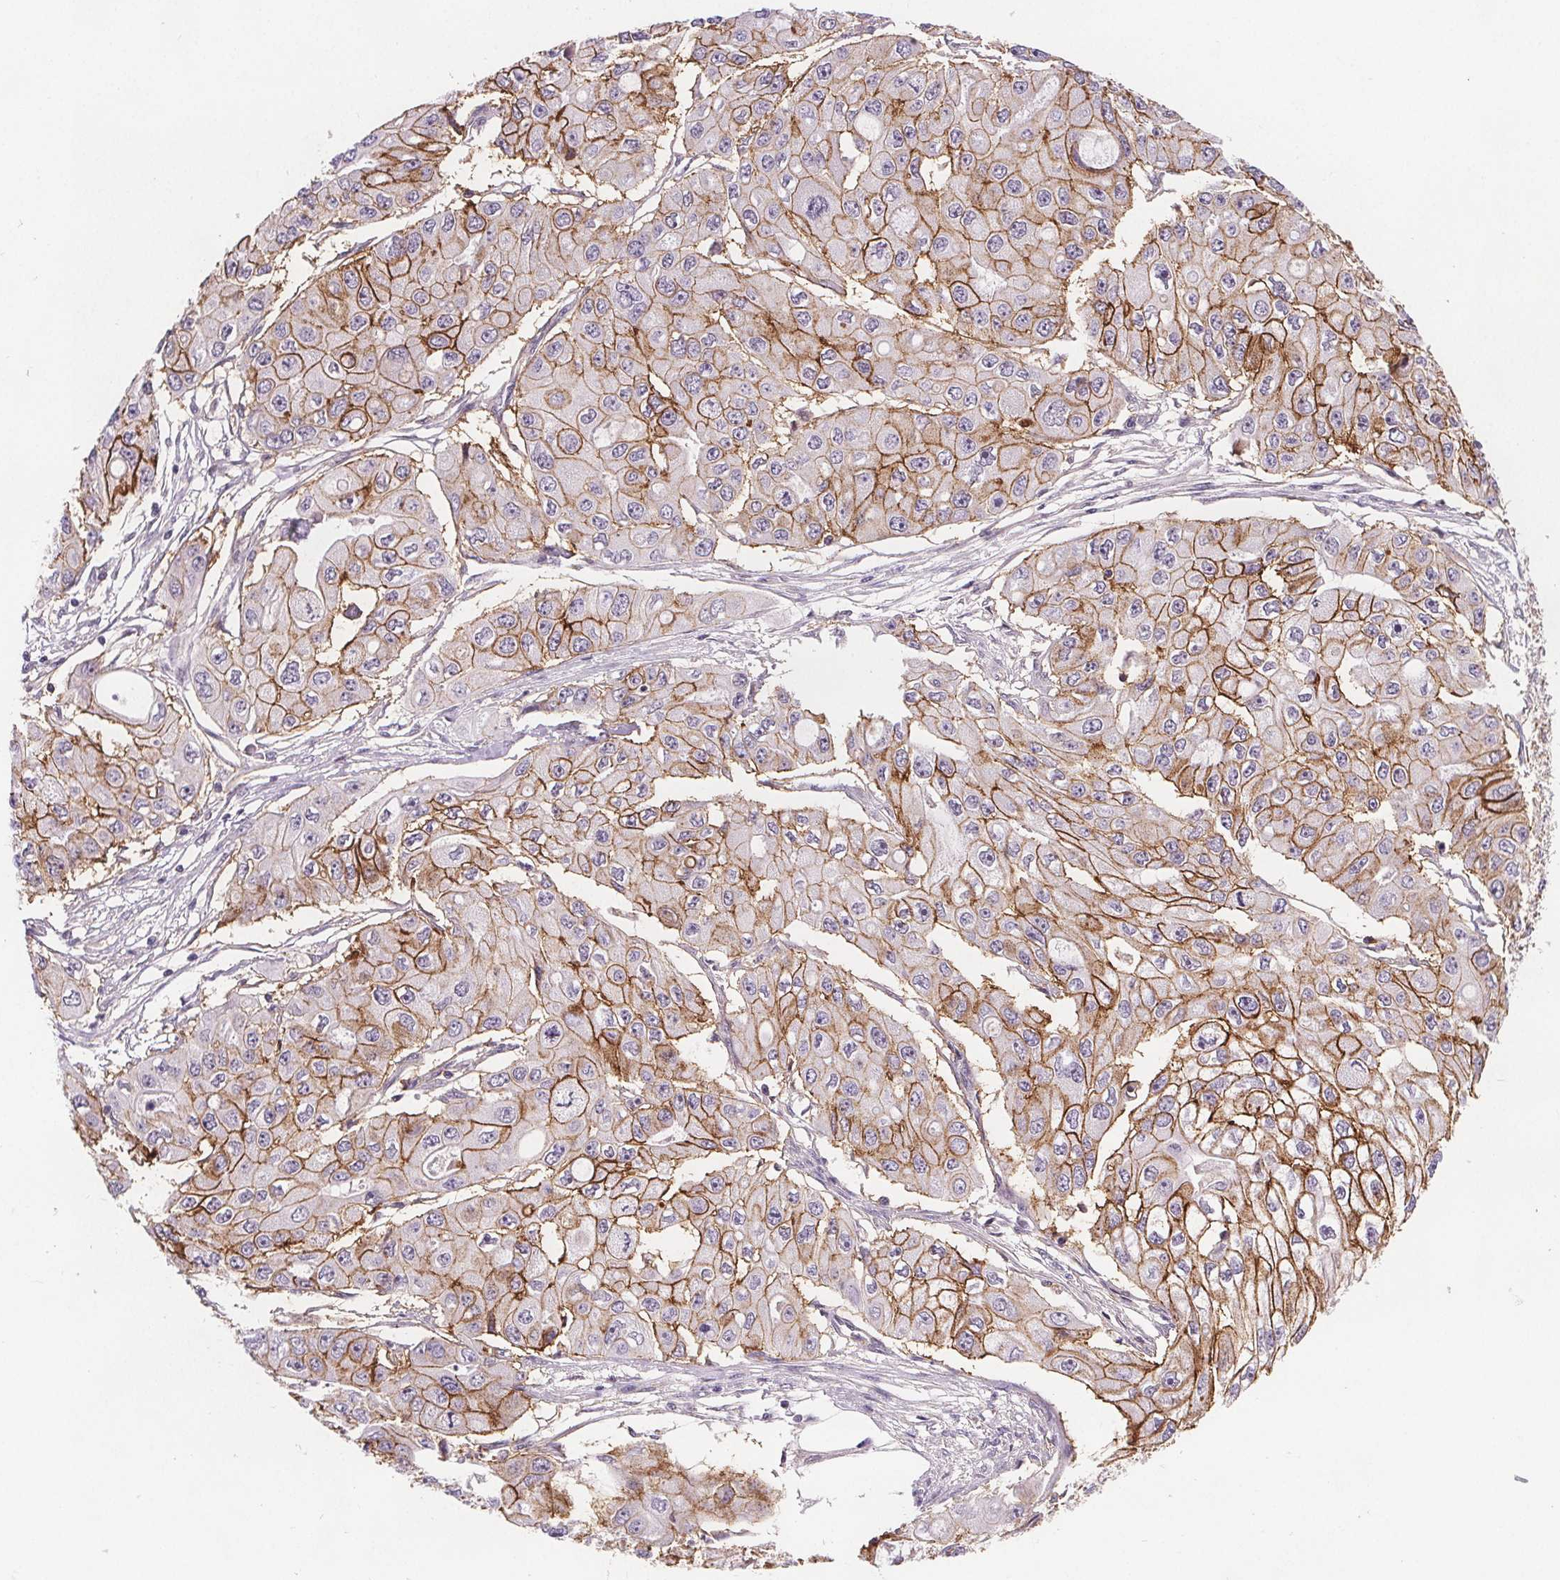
{"staining": {"intensity": "strong", "quantity": ">75%", "location": "cytoplasmic/membranous"}, "tissue": "ovarian cancer", "cell_type": "Tumor cells", "image_type": "cancer", "snomed": [{"axis": "morphology", "description": "Cystadenocarcinoma, serous, NOS"}, {"axis": "topography", "description": "Ovary"}], "caption": "Immunohistochemistry of ovarian cancer exhibits high levels of strong cytoplasmic/membranous staining in about >75% of tumor cells.", "gene": "ATP1A1", "patient": {"sex": "female", "age": 56}}